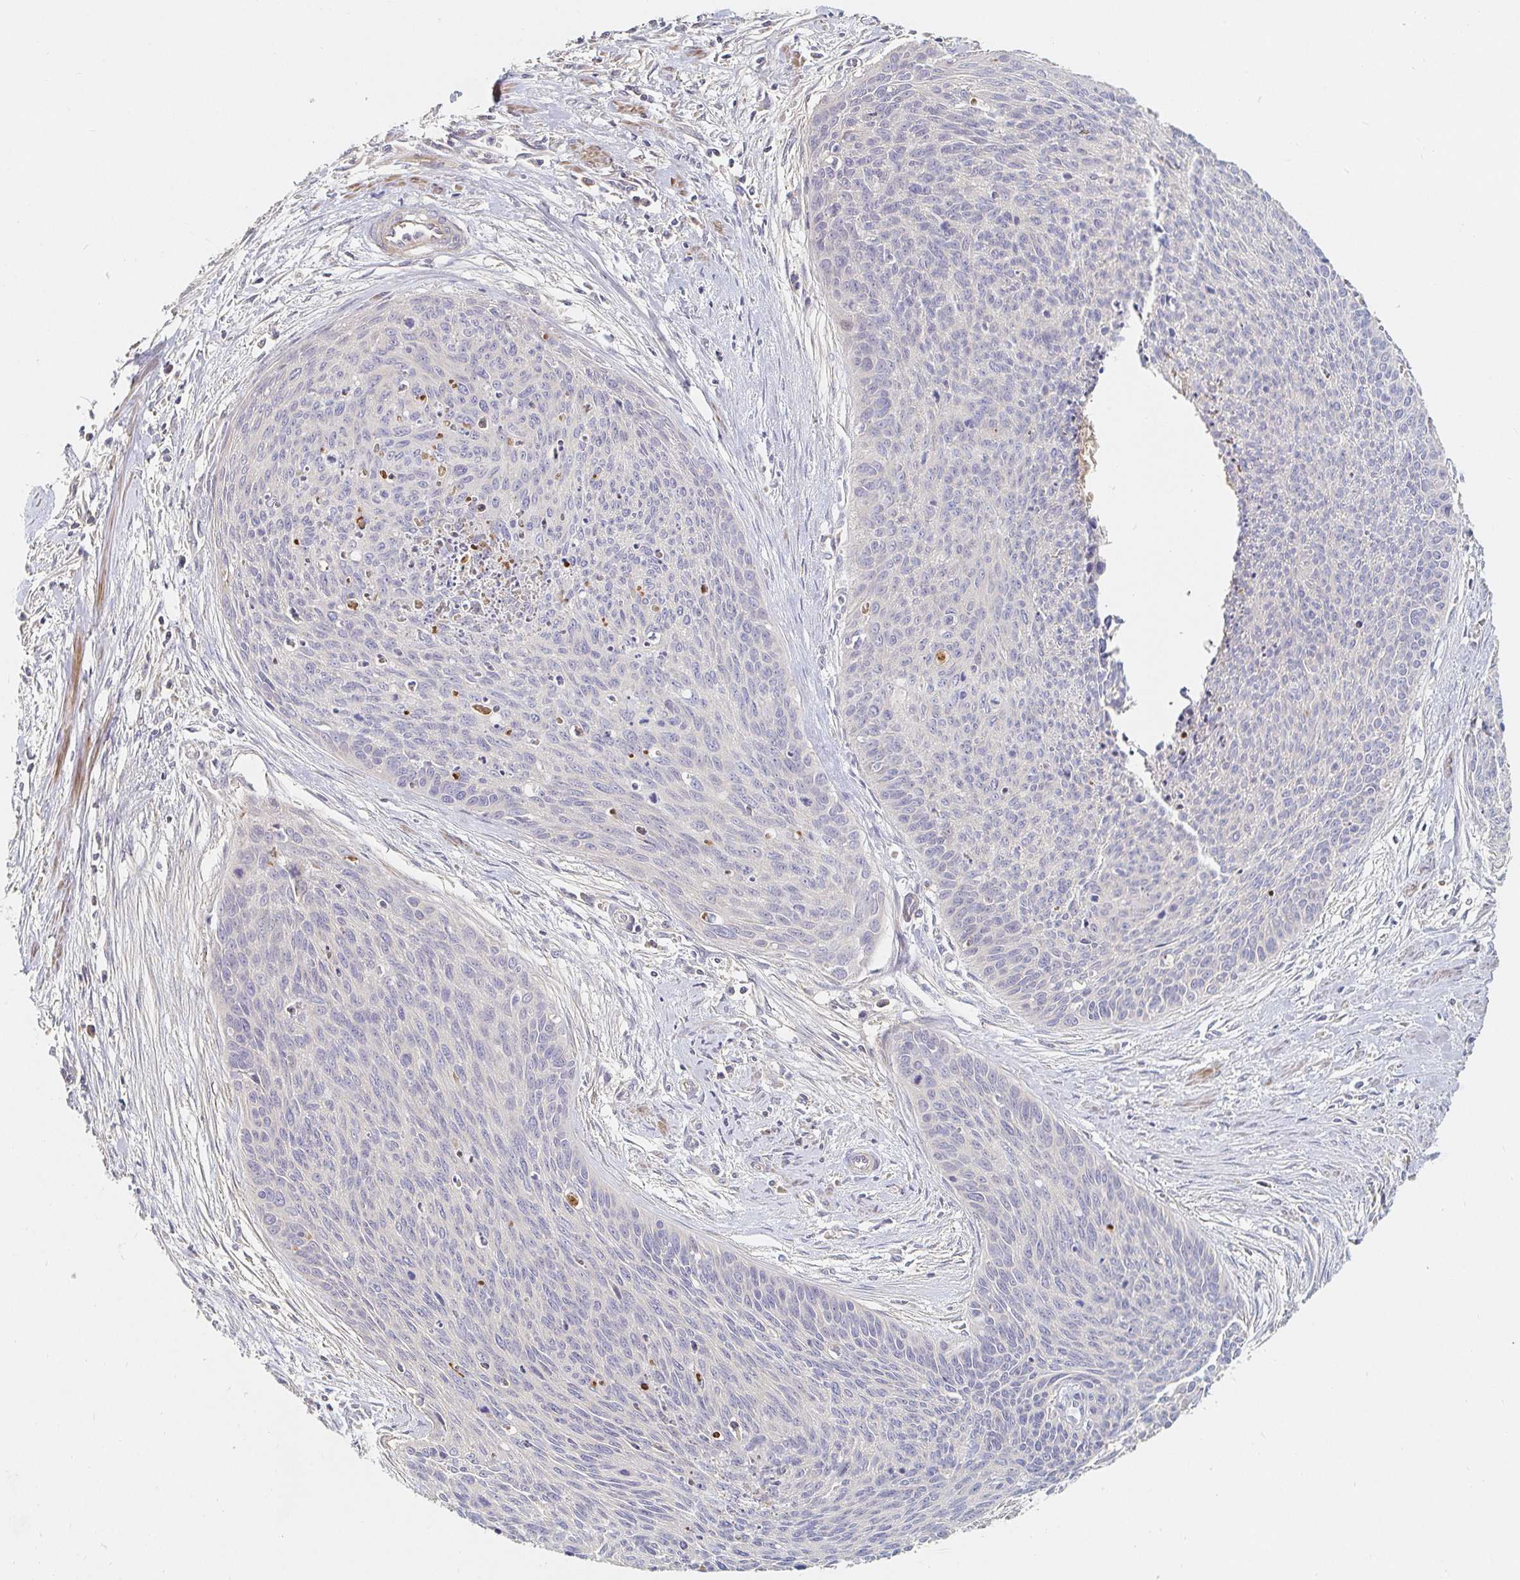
{"staining": {"intensity": "negative", "quantity": "none", "location": "none"}, "tissue": "cervical cancer", "cell_type": "Tumor cells", "image_type": "cancer", "snomed": [{"axis": "morphology", "description": "Squamous cell carcinoma, NOS"}, {"axis": "topography", "description": "Cervix"}], "caption": "Cervical cancer (squamous cell carcinoma) was stained to show a protein in brown. There is no significant staining in tumor cells. (DAB immunohistochemistry (IHC) with hematoxylin counter stain).", "gene": "NME9", "patient": {"sex": "female", "age": 55}}